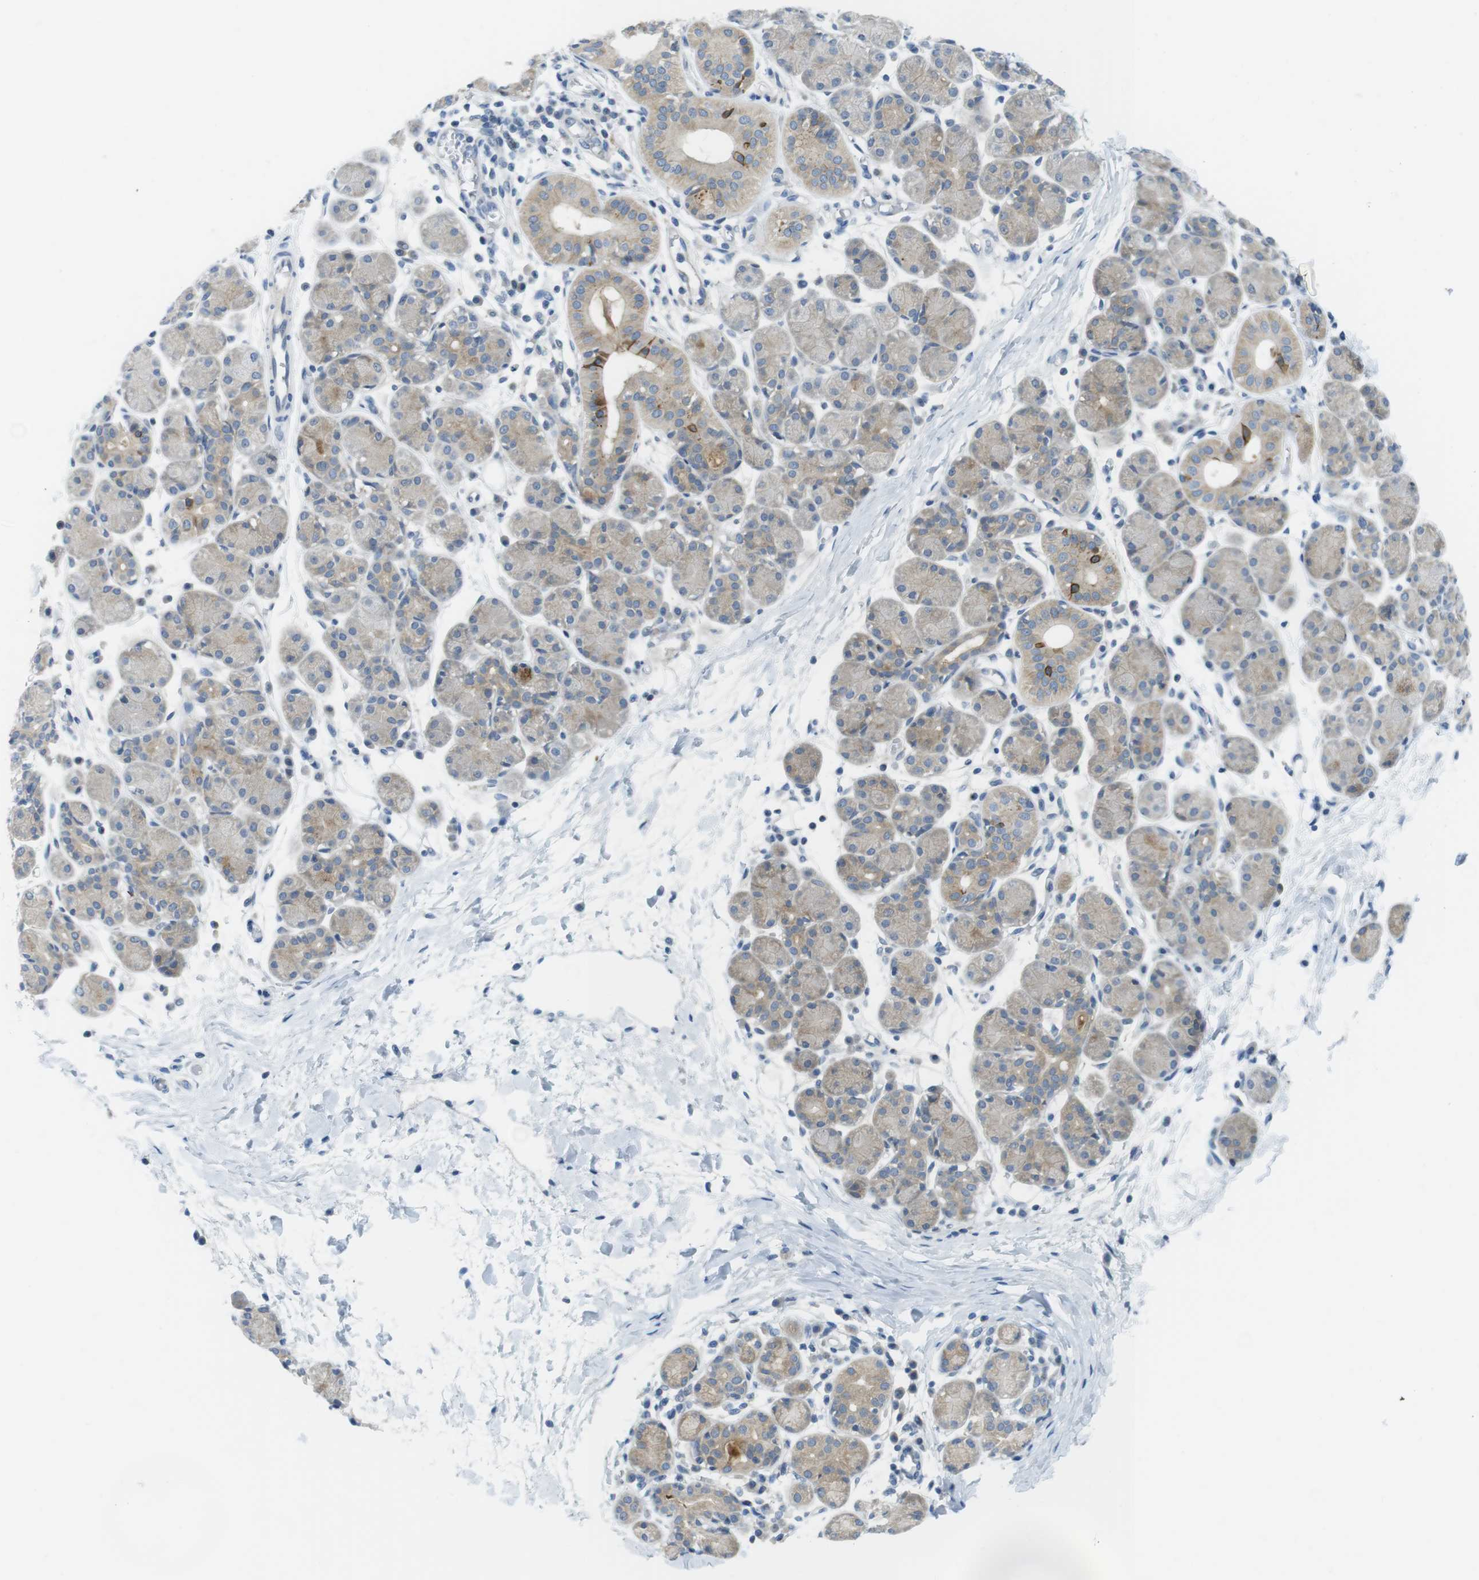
{"staining": {"intensity": "weak", "quantity": "25%-75%", "location": "cytoplasmic/membranous"}, "tissue": "salivary gland", "cell_type": "Glandular cells", "image_type": "normal", "snomed": [{"axis": "morphology", "description": "Normal tissue, NOS"}, {"axis": "morphology", "description": "Inflammation, NOS"}, {"axis": "topography", "description": "Lymph node"}, {"axis": "topography", "description": "Salivary gland"}], "caption": "A brown stain shows weak cytoplasmic/membranous positivity of a protein in glandular cells of normal salivary gland. The staining is performed using DAB brown chromogen to label protein expression. The nuclei are counter-stained blue using hematoxylin.", "gene": "CASP2", "patient": {"sex": "male", "age": 3}}